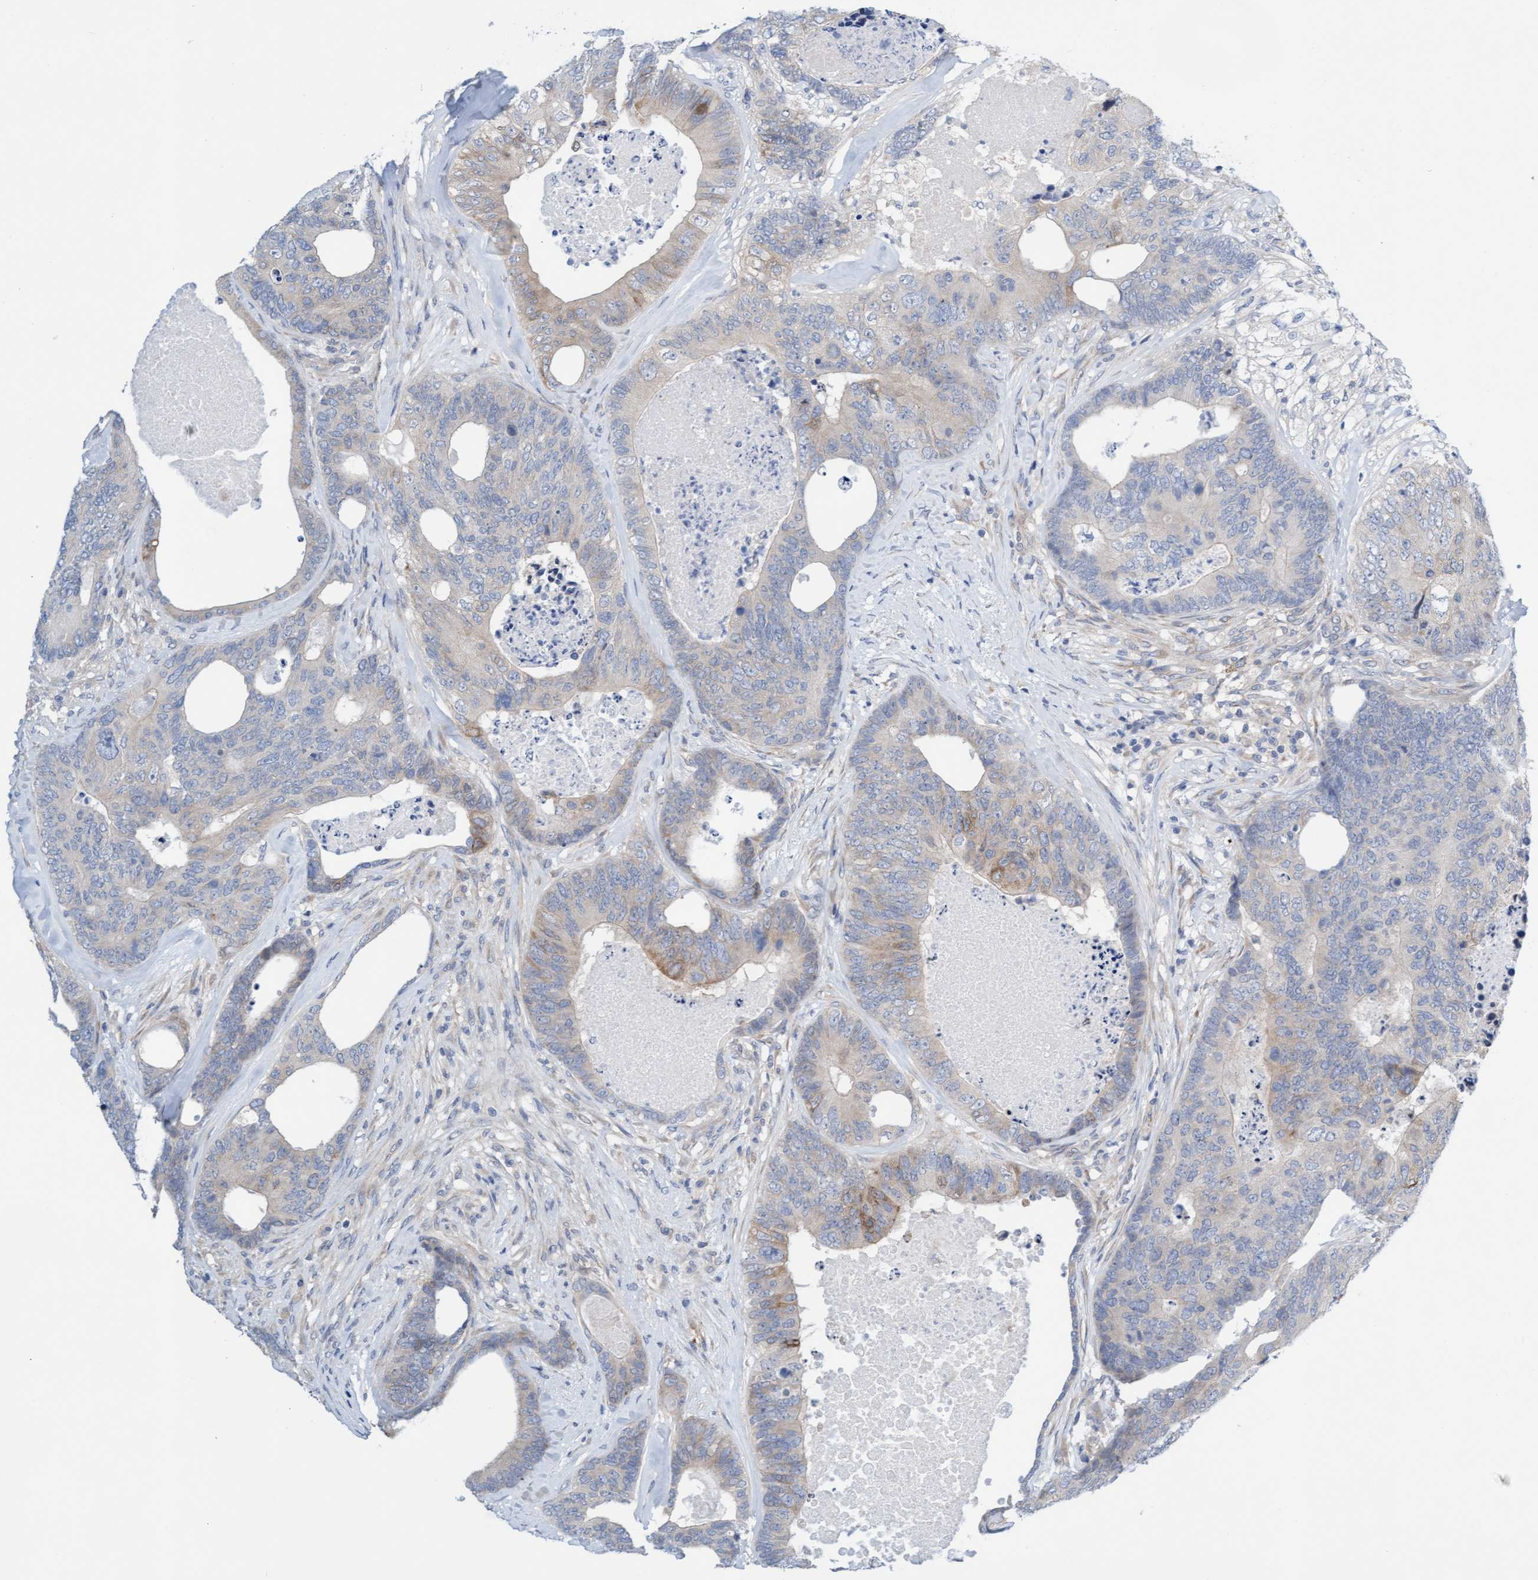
{"staining": {"intensity": "moderate", "quantity": "<25%", "location": "cytoplasmic/membranous"}, "tissue": "colorectal cancer", "cell_type": "Tumor cells", "image_type": "cancer", "snomed": [{"axis": "morphology", "description": "Adenocarcinoma, NOS"}, {"axis": "topography", "description": "Colon"}], "caption": "This is a photomicrograph of IHC staining of colorectal adenocarcinoma, which shows moderate positivity in the cytoplasmic/membranous of tumor cells.", "gene": "AMZ2", "patient": {"sex": "female", "age": 67}}